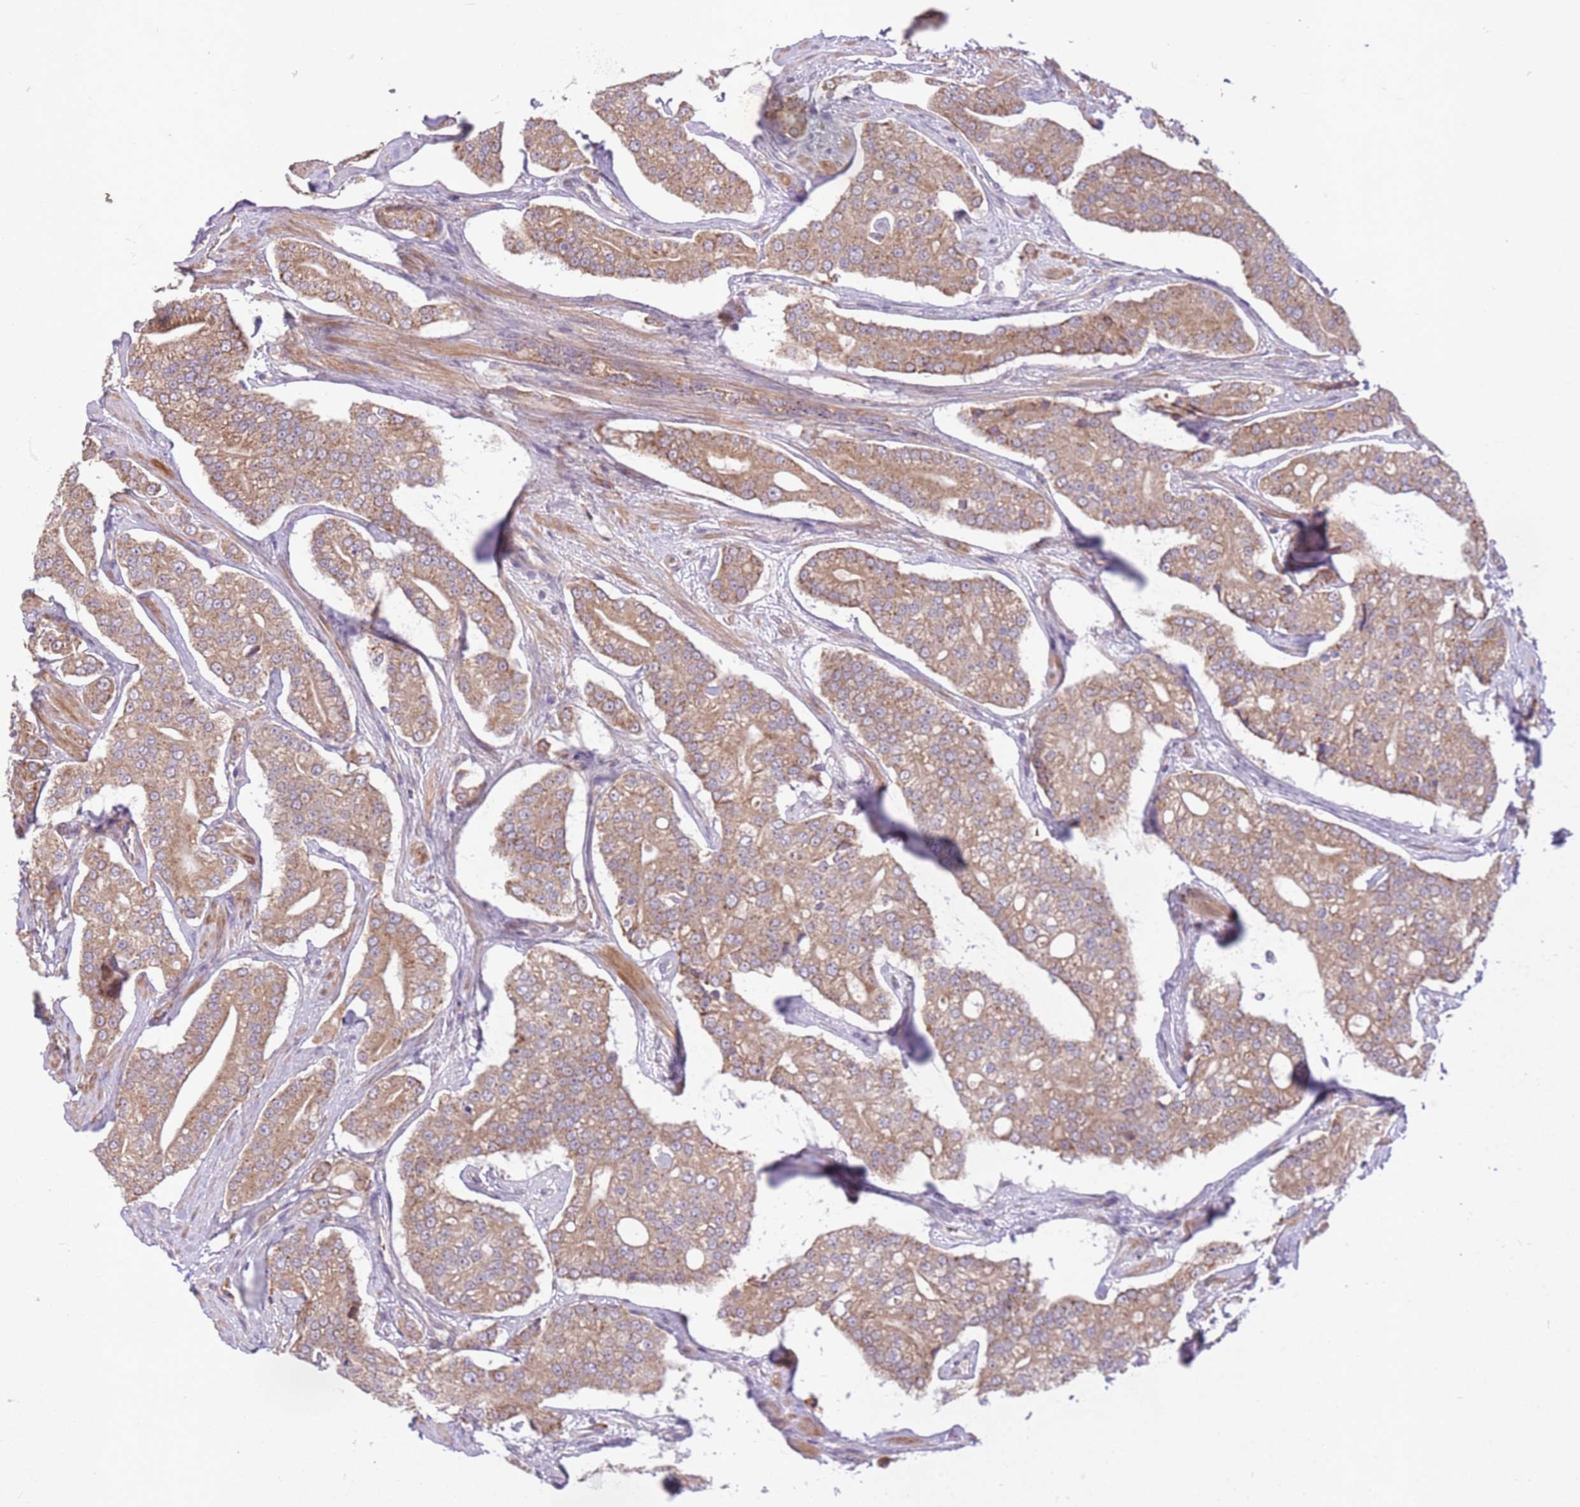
{"staining": {"intensity": "moderate", "quantity": ">75%", "location": "cytoplasmic/membranous"}, "tissue": "prostate cancer", "cell_type": "Tumor cells", "image_type": "cancer", "snomed": [{"axis": "morphology", "description": "Adenocarcinoma, High grade"}, {"axis": "topography", "description": "Prostate"}], "caption": "Immunohistochemical staining of prostate cancer demonstrates medium levels of moderate cytoplasmic/membranous protein staining in approximately >75% of tumor cells. (DAB (3,3'-diaminobenzidine) = brown stain, brightfield microscopy at high magnification).", "gene": "POLR3F", "patient": {"sex": "male", "age": 71}}